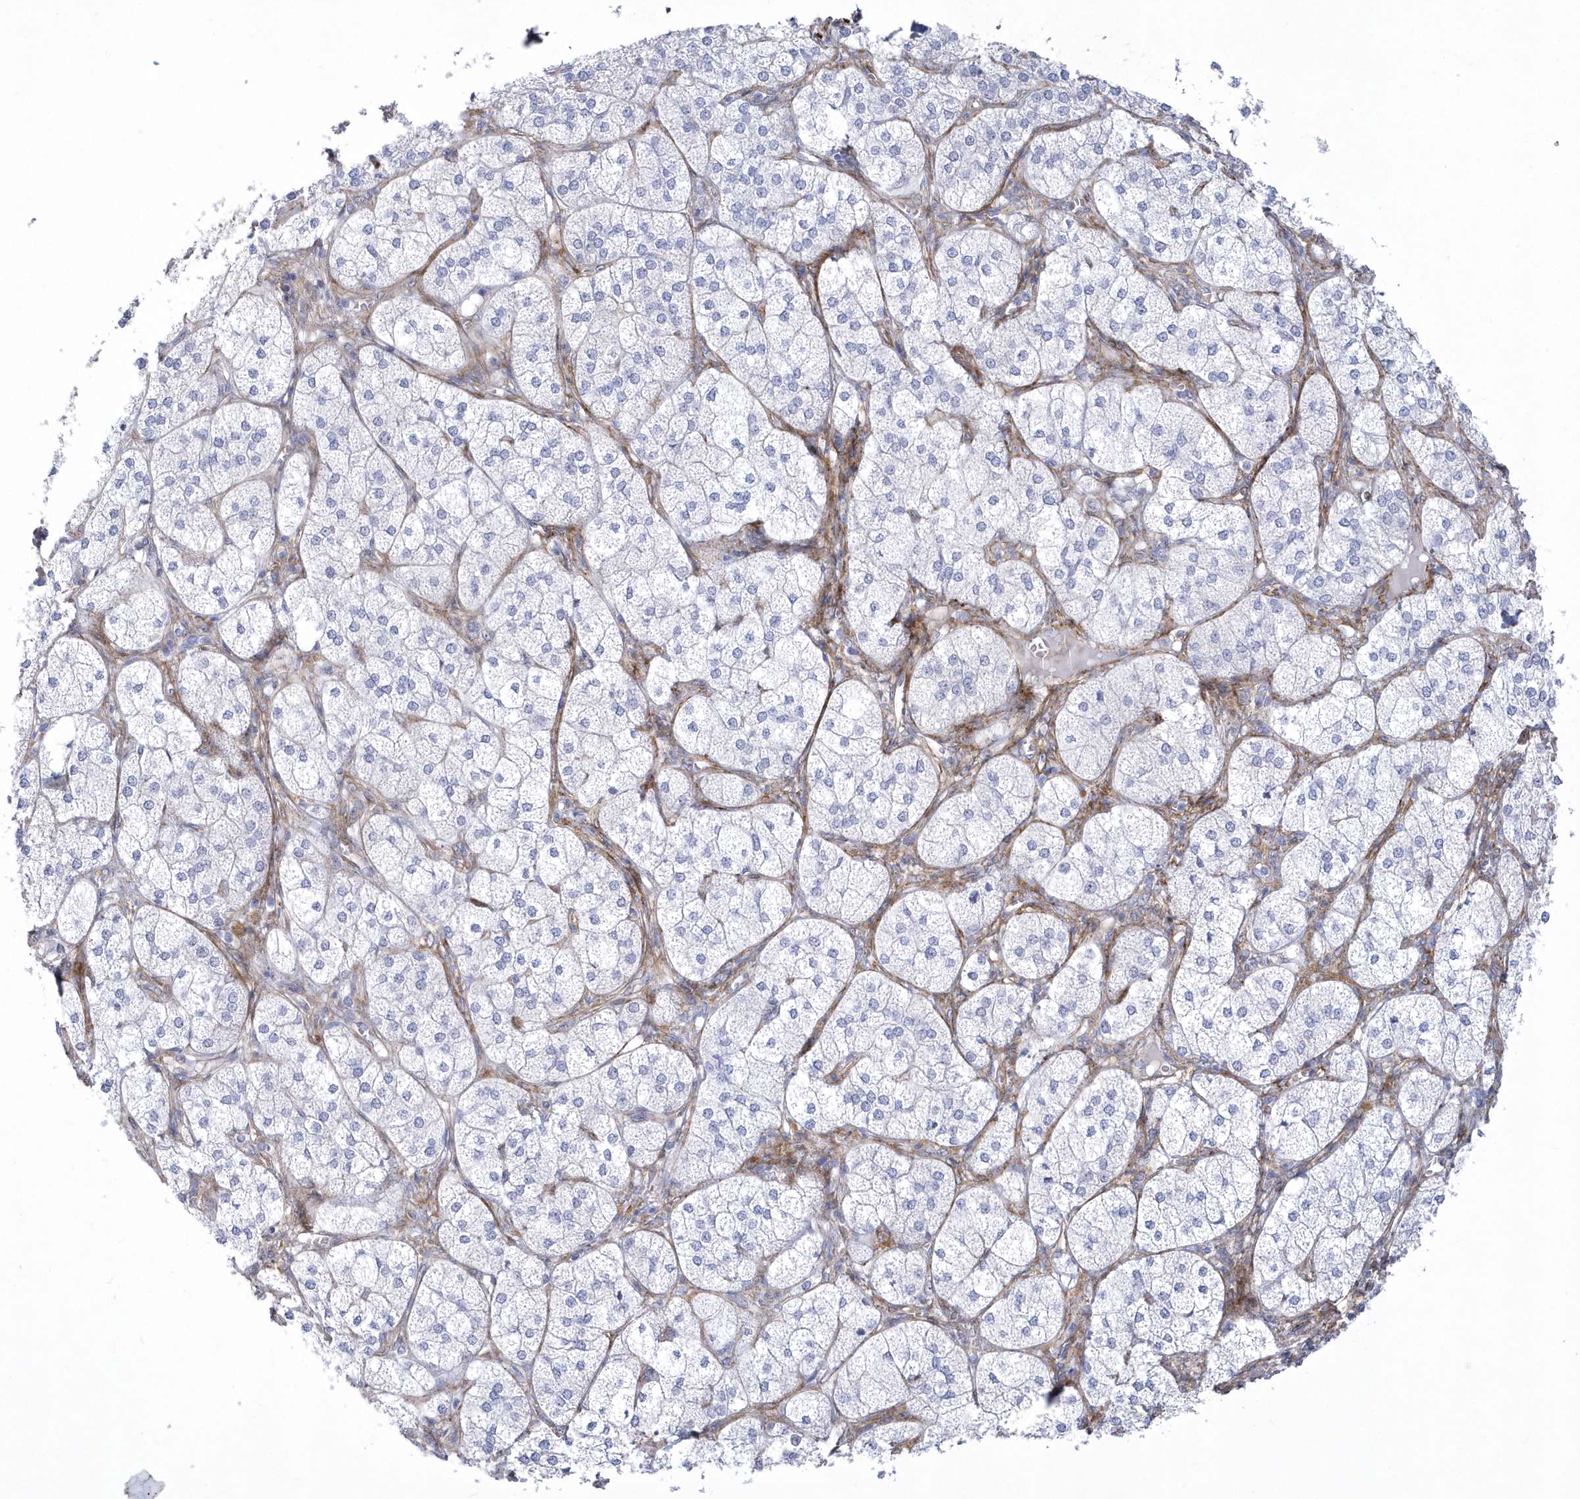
{"staining": {"intensity": "negative", "quantity": "none", "location": "none"}, "tissue": "adrenal gland", "cell_type": "Glandular cells", "image_type": "normal", "snomed": [{"axis": "morphology", "description": "Normal tissue, NOS"}, {"axis": "topography", "description": "Adrenal gland"}], "caption": "Immunohistochemistry (IHC) of unremarkable adrenal gland exhibits no staining in glandular cells. (Brightfield microscopy of DAB IHC at high magnification).", "gene": "WDR27", "patient": {"sex": "female", "age": 61}}